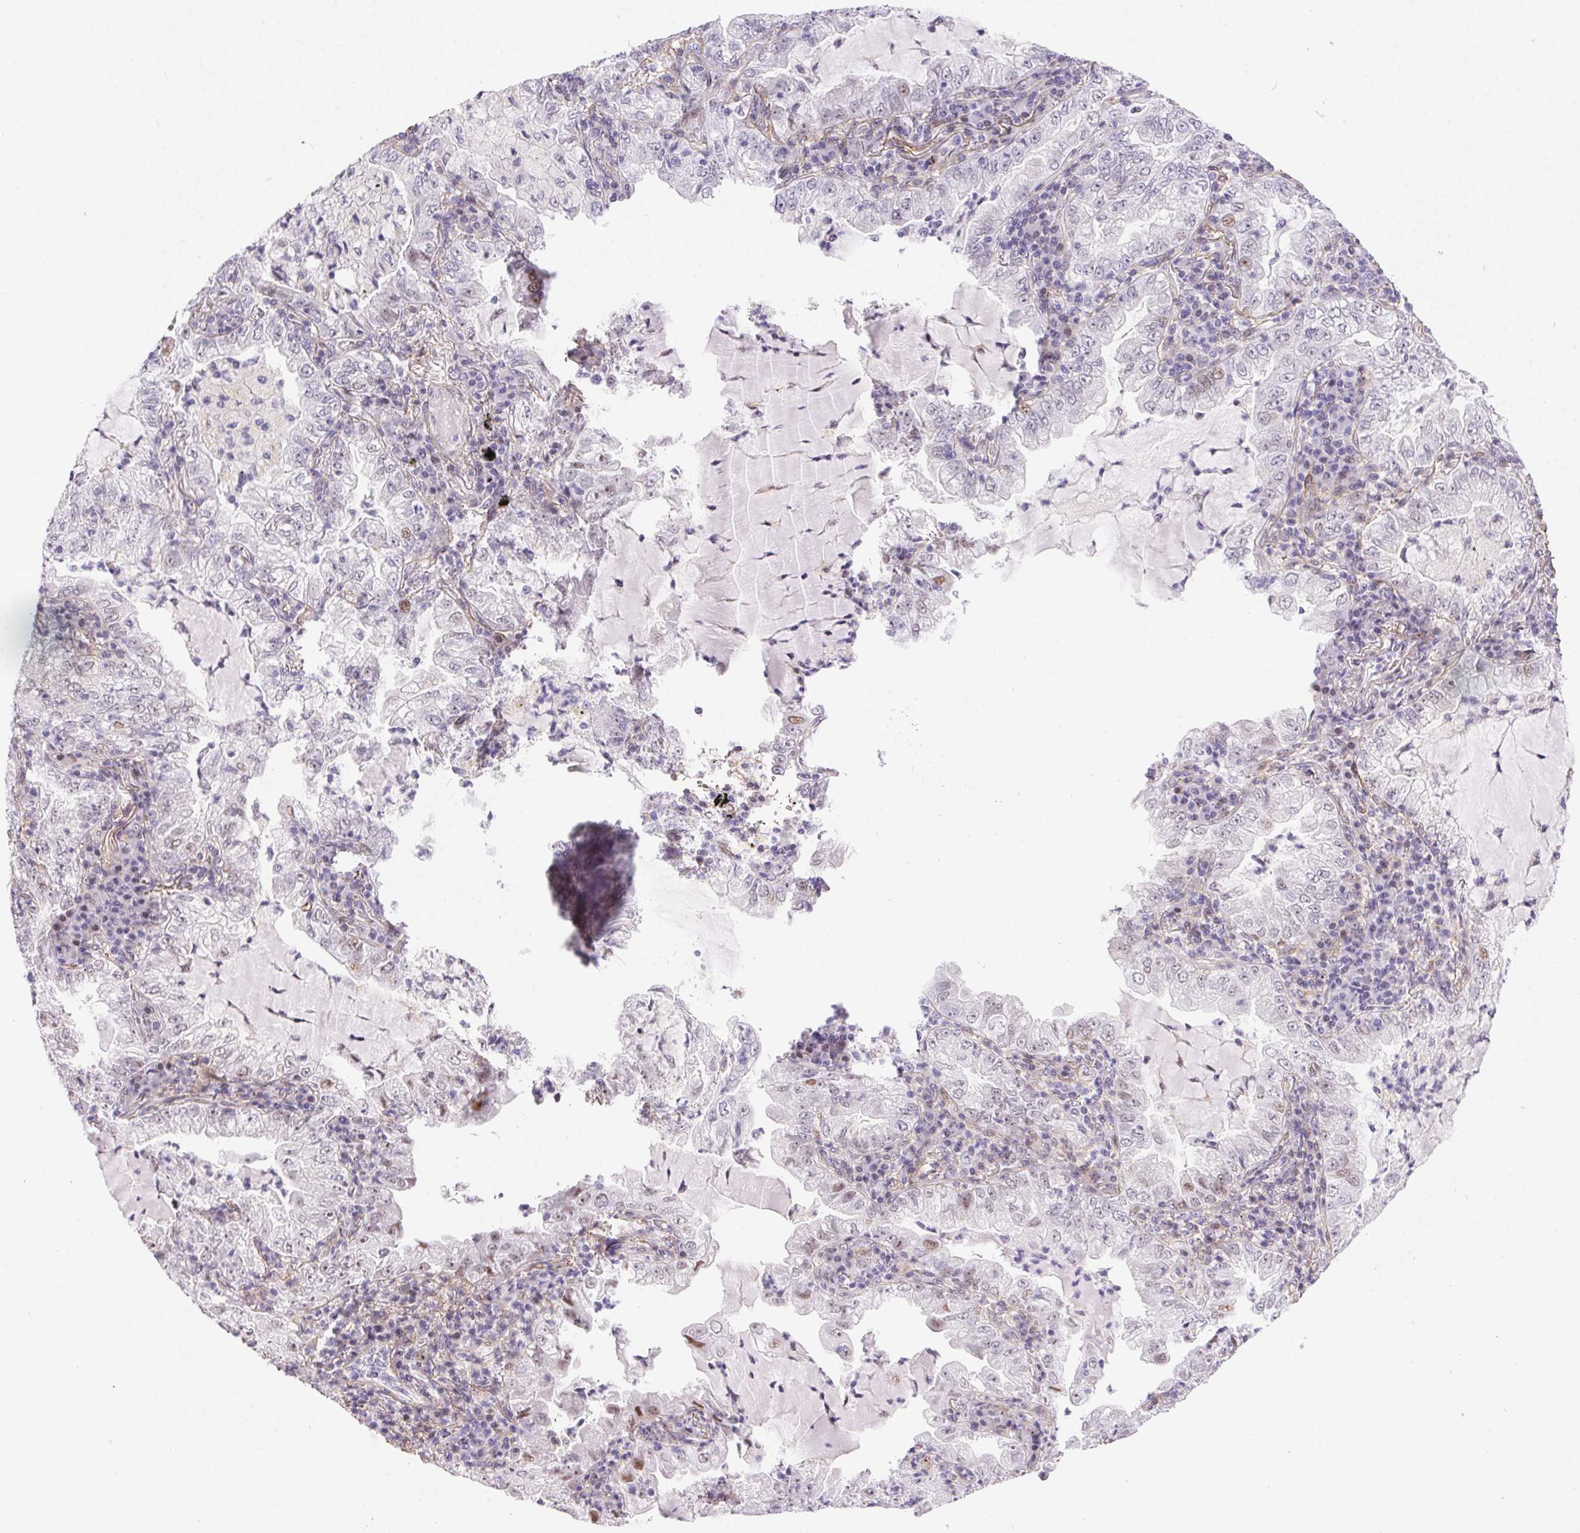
{"staining": {"intensity": "negative", "quantity": "none", "location": "none"}, "tissue": "lung cancer", "cell_type": "Tumor cells", "image_type": "cancer", "snomed": [{"axis": "morphology", "description": "Adenocarcinoma, NOS"}, {"axis": "topography", "description": "Lung"}], "caption": "Lung cancer was stained to show a protein in brown. There is no significant expression in tumor cells.", "gene": "PDZD2", "patient": {"sex": "female", "age": 73}}